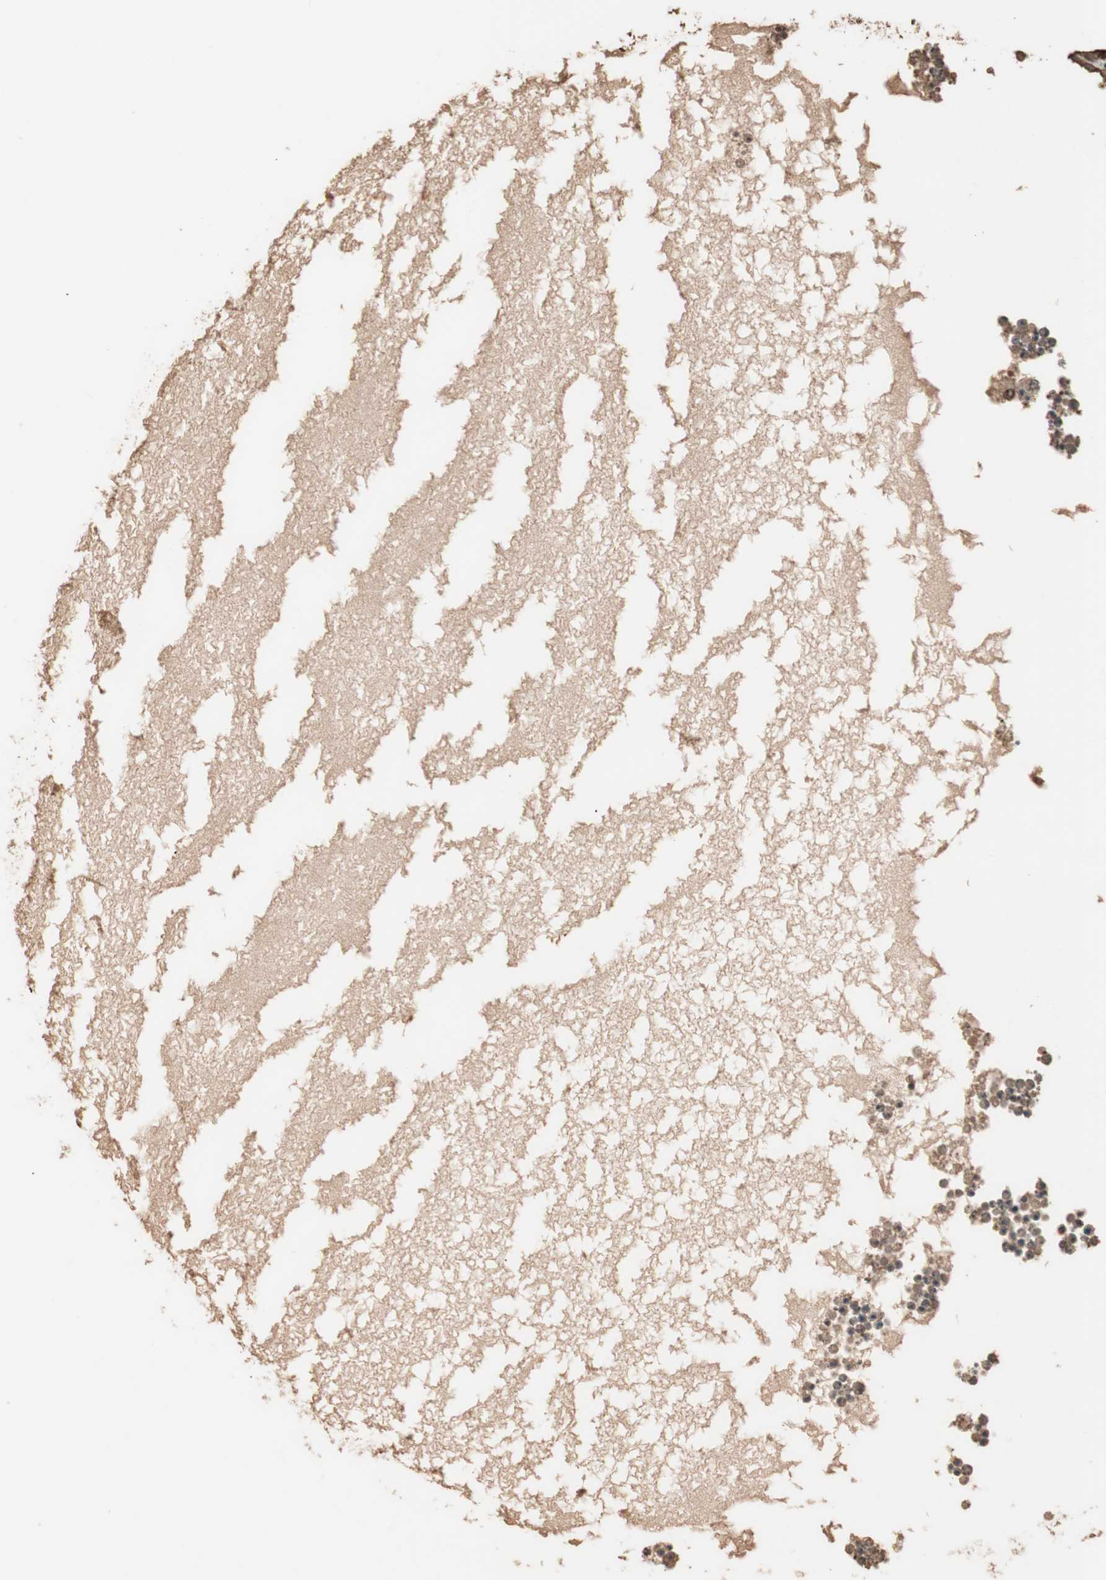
{"staining": {"intensity": "moderate", "quantity": "25%-75%", "location": "cytoplasmic/membranous,nuclear"}, "tissue": "ovary", "cell_type": "Ovarian stroma cells", "image_type": "normal", "snomed": [{"axis": "morphology", "description": "Normal tissue, NOS"}, {"axis": "topography", "description": "Ovary"}], "caption": "The micrograph exhibits immunohistochemical staining of benign ovary. There is moderate cytoplasmic/membranous,nuclear positivity is present in approximately 25%-75% of ovarian stroma cells.", "gene": "USP20", "patient": {"sex": "female", "age": 35}}